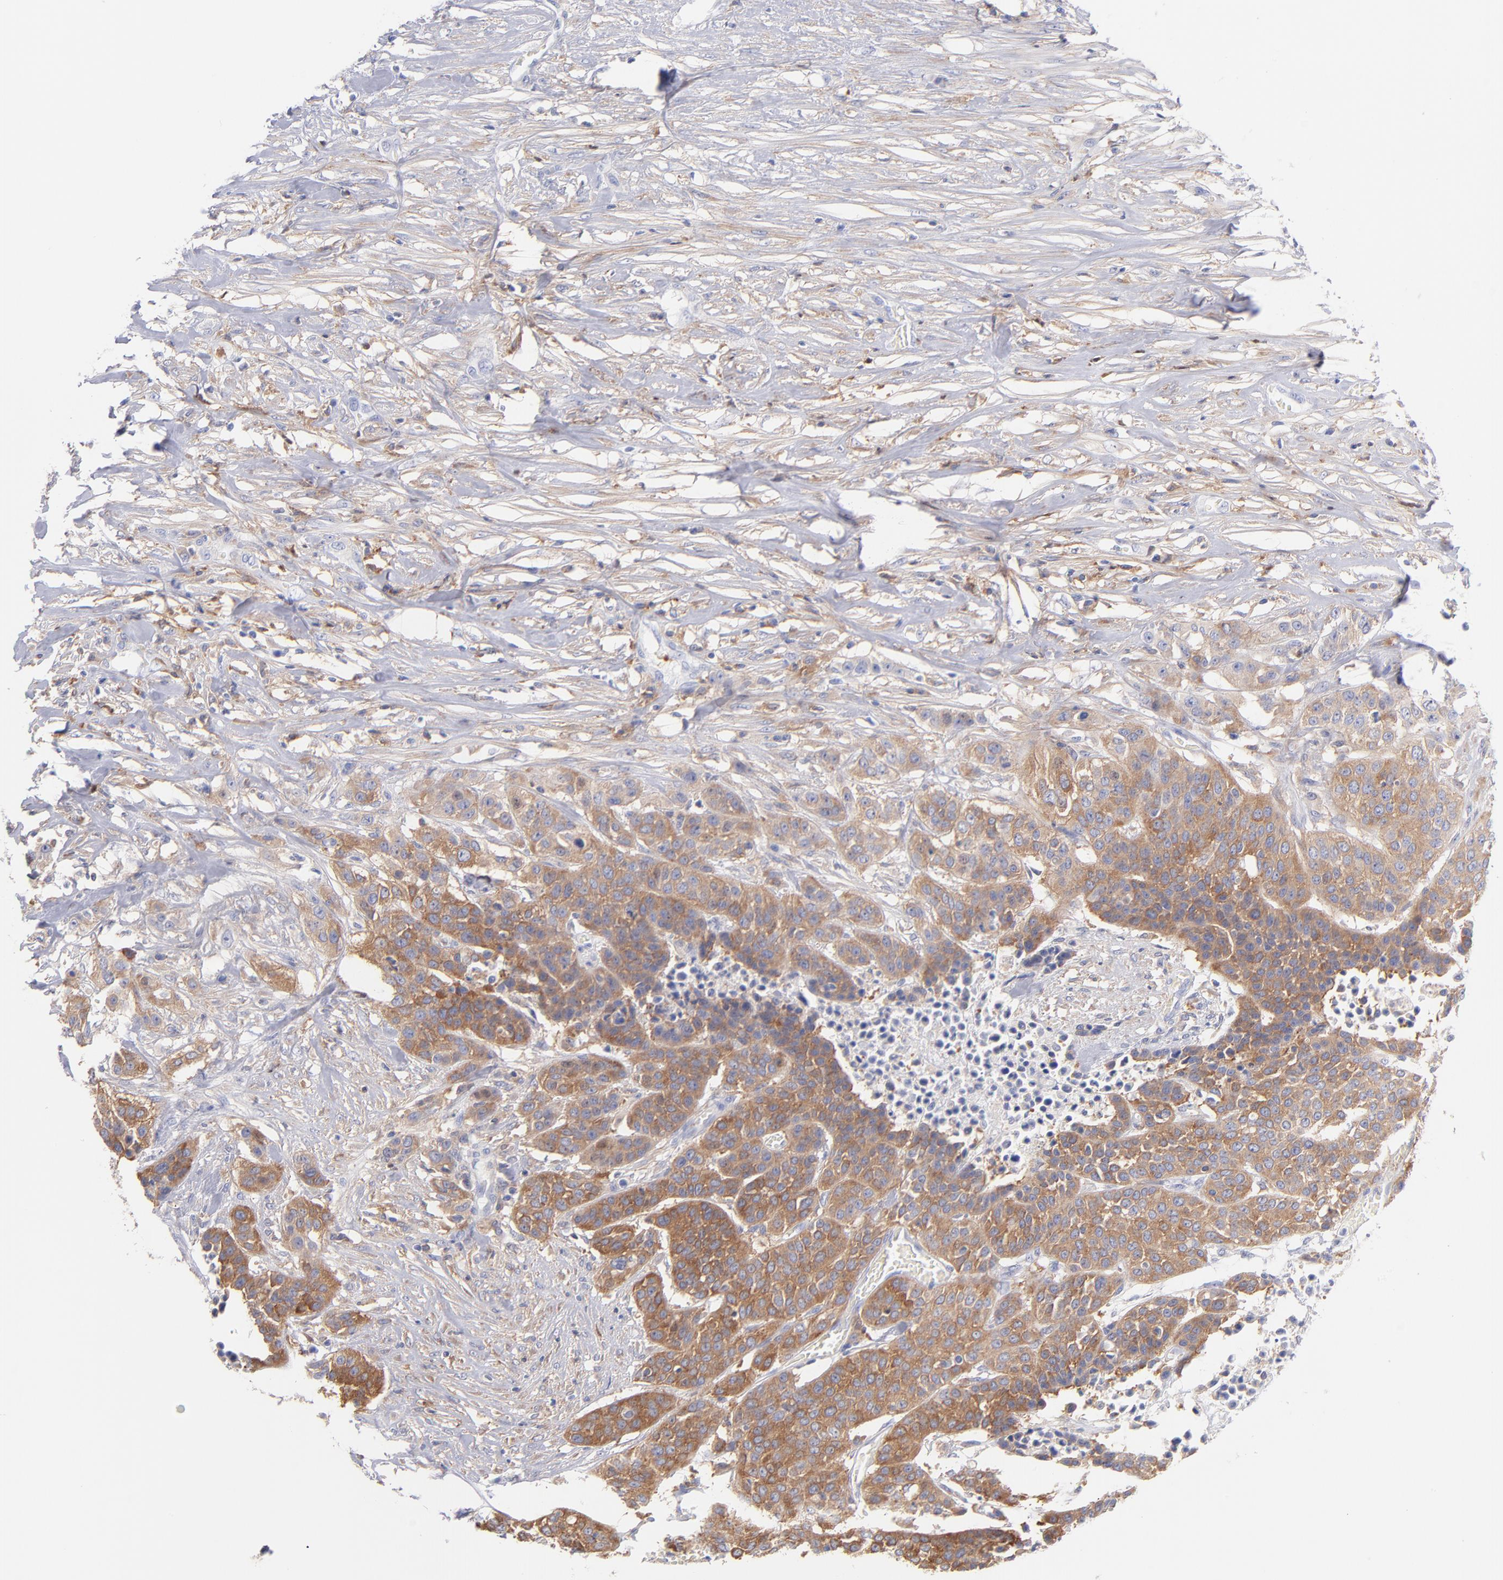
{"staining": {"intensity": "moderate", "quantity": ">75%", "location": "cytoplasmic/membranous"}, "tissue": "urothelial cancer", "cell_type": "Tumor cells", "image_type": "cancer", "snomed": [{"axis": "morphology", "description": "Urothelial carcinoma, High grade"}, {"axis": "topography", "description": "Urinary bladder"}], "caption": "Protein expression by immunohistochemistry exhibits moderate cytoplasmic/membranous staining in about >75% of tumor cells in urothelial cancer. (DAB IHC with brightfield microscopy, high magnification).", "gene": "PRKCA", "patient": {"sex": "male", "age": 74}}